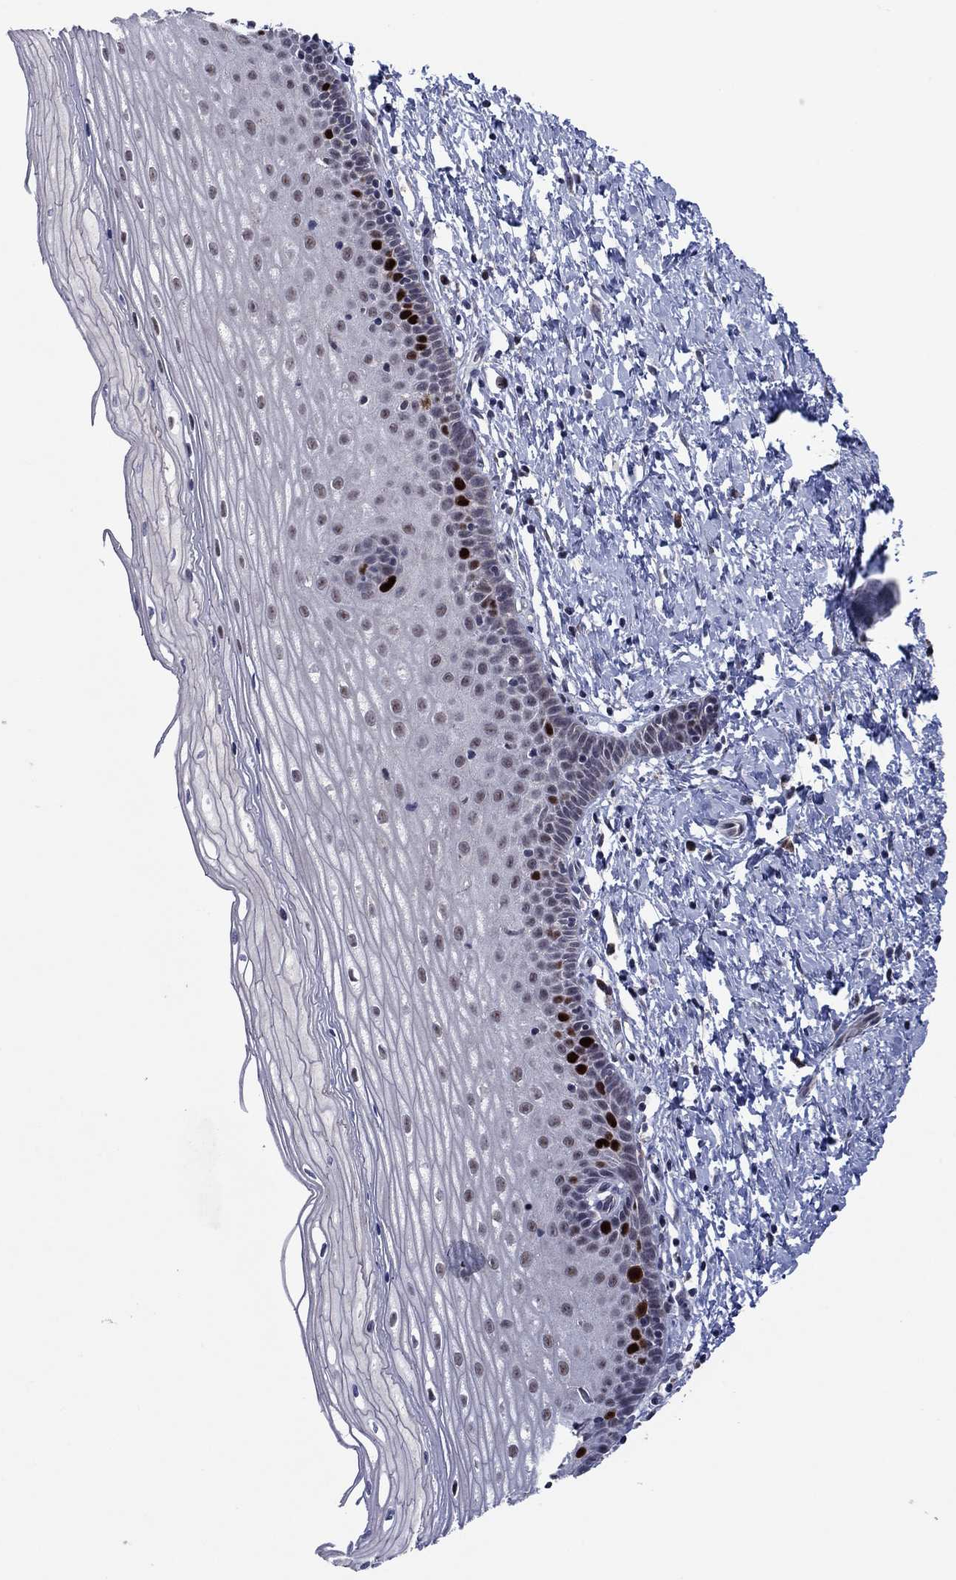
{"staining": {"intensity": "strong", "quantity": "<25%", "location": "nuclear"}, "tissue": "cervix", "cell_type": "Squamous epithelial cells", "image_type": "normal", "snomed": [{"axis": "morphology", "description": "Normal tissue, NOS"}, {"axis": "topography", "description": "Cervix"}], "caption": "Immunohistochemical staining of unremarkable human cervix shows strong nuclear protein positivity in about <25% of squamous epithelial cells.", "gene": "CDCA5", "patient": {"sex": "female", "age": 37}}